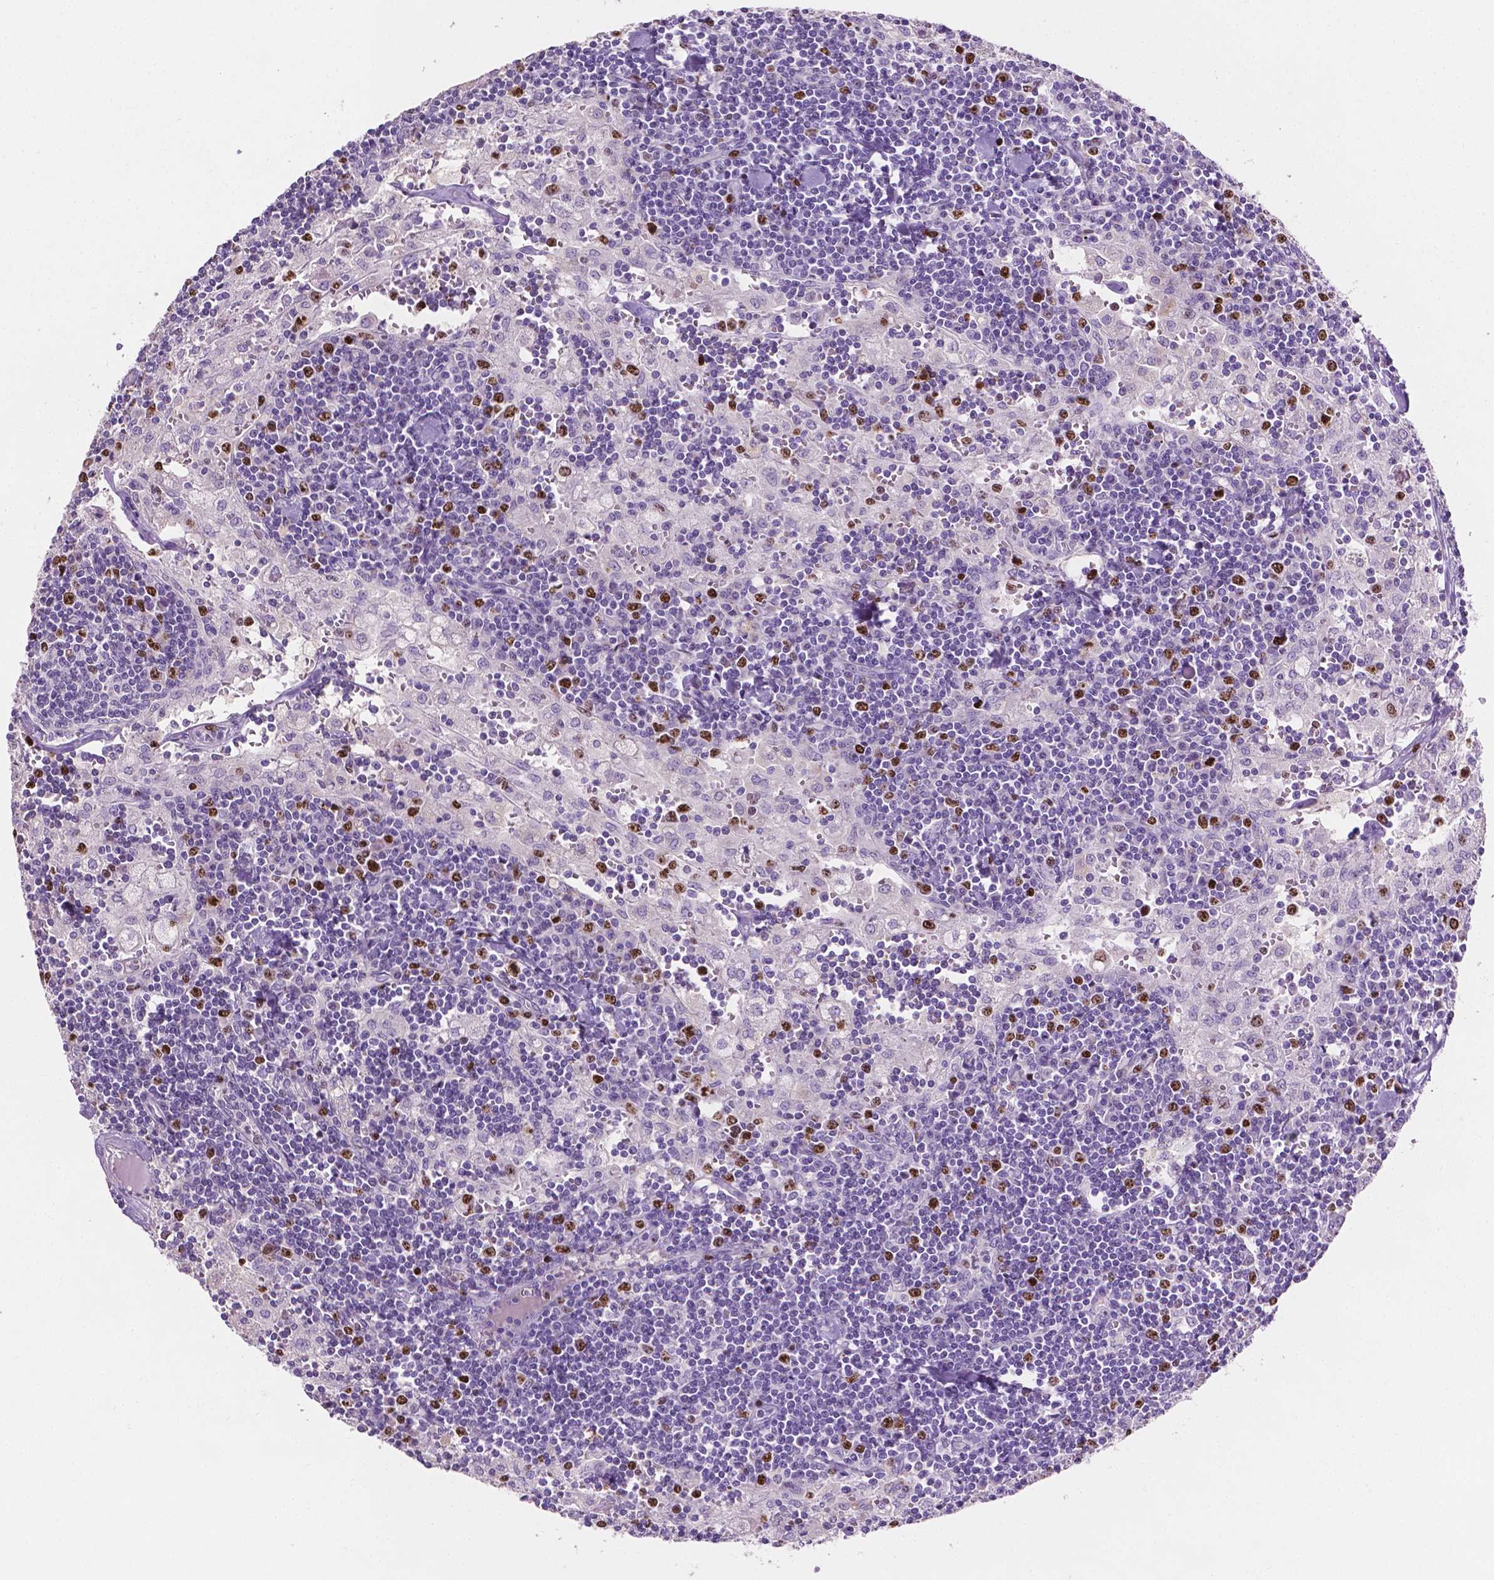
{"staining": {"intensity": "strong", "quantity": ">75%", "location": "nuclear"}, "tissue": "lymph node", "cell_type": "Germinal center cells", "image_type": "normal", "snomed": [{"axis": "morphology", "description": "Normal tissue, NOS"}, {"axis": "topography", "description": "Lymph node"}], "caption": "A brown stain labels strong nuclear staining of a protein in germinal center cells of unremarkable lymph node.", "gene": "SIAH2", "patient": {"sex": "male", "age": 55}}